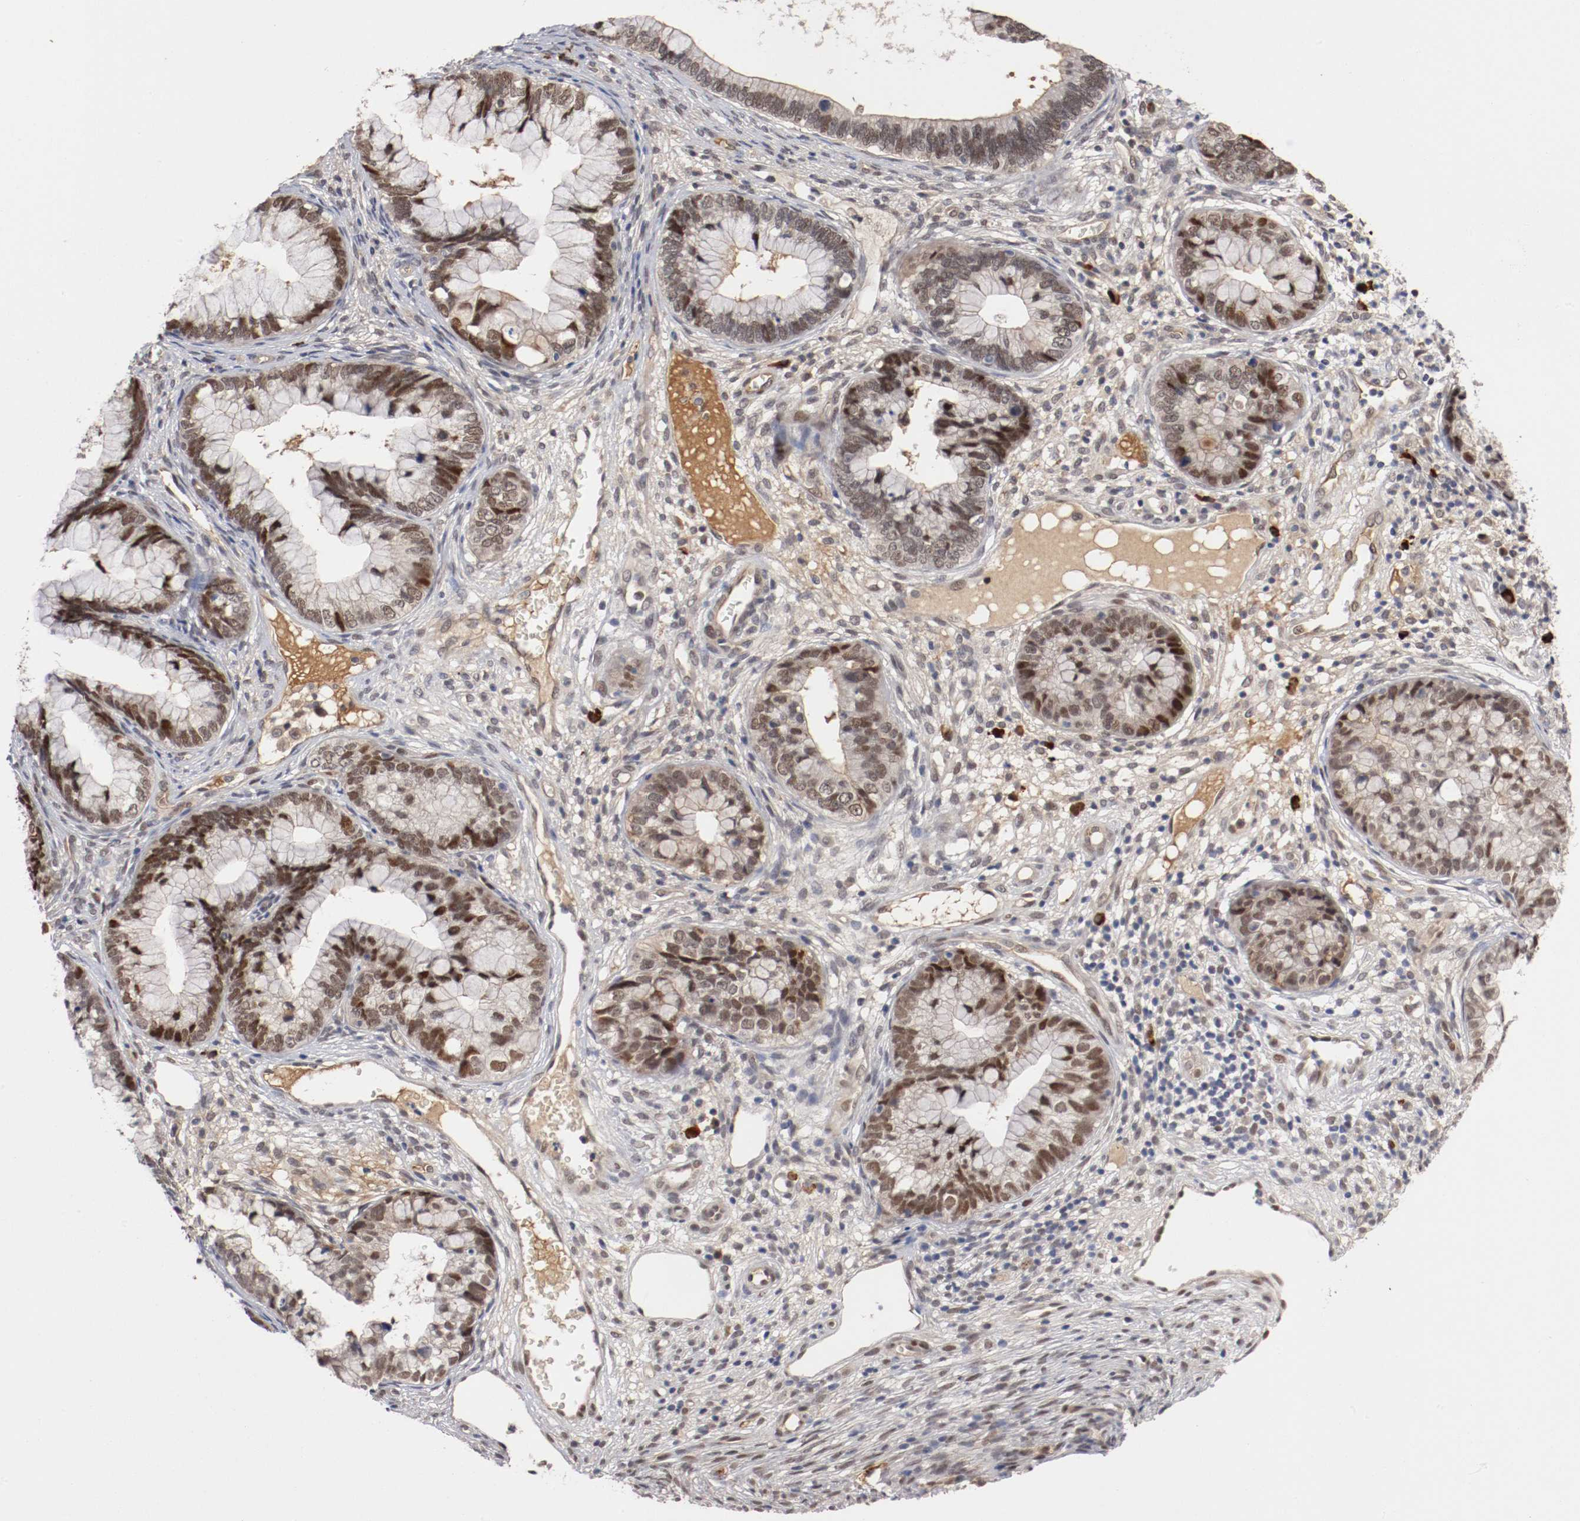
{"staining": {"intensity": "moderate", "quantity": "25%-75%", "location": "nuclear"}, "tissue": "cervical cancer", "cell_type": "Tumor cells", "image_type": "cancer", "snomed": [{"axis": "morphology", "description": "Adenocarcinoma, NOS"}, {"axis": "topography", "description": "Cervix"}], "caption": "DAB (3,3'-diaminobenzidine) immunohistochemical staining of adenocarcinoma (cervical) reveals moderate nuclear protein staining in about 25%-75% of tumor cells. (Stains: DAB in brown, nuclei in blue, Microscopy: brightfield microscopy at high magnification).", "gene": "DNMT3B", "patient": {"sex": "female", "age": 44}}